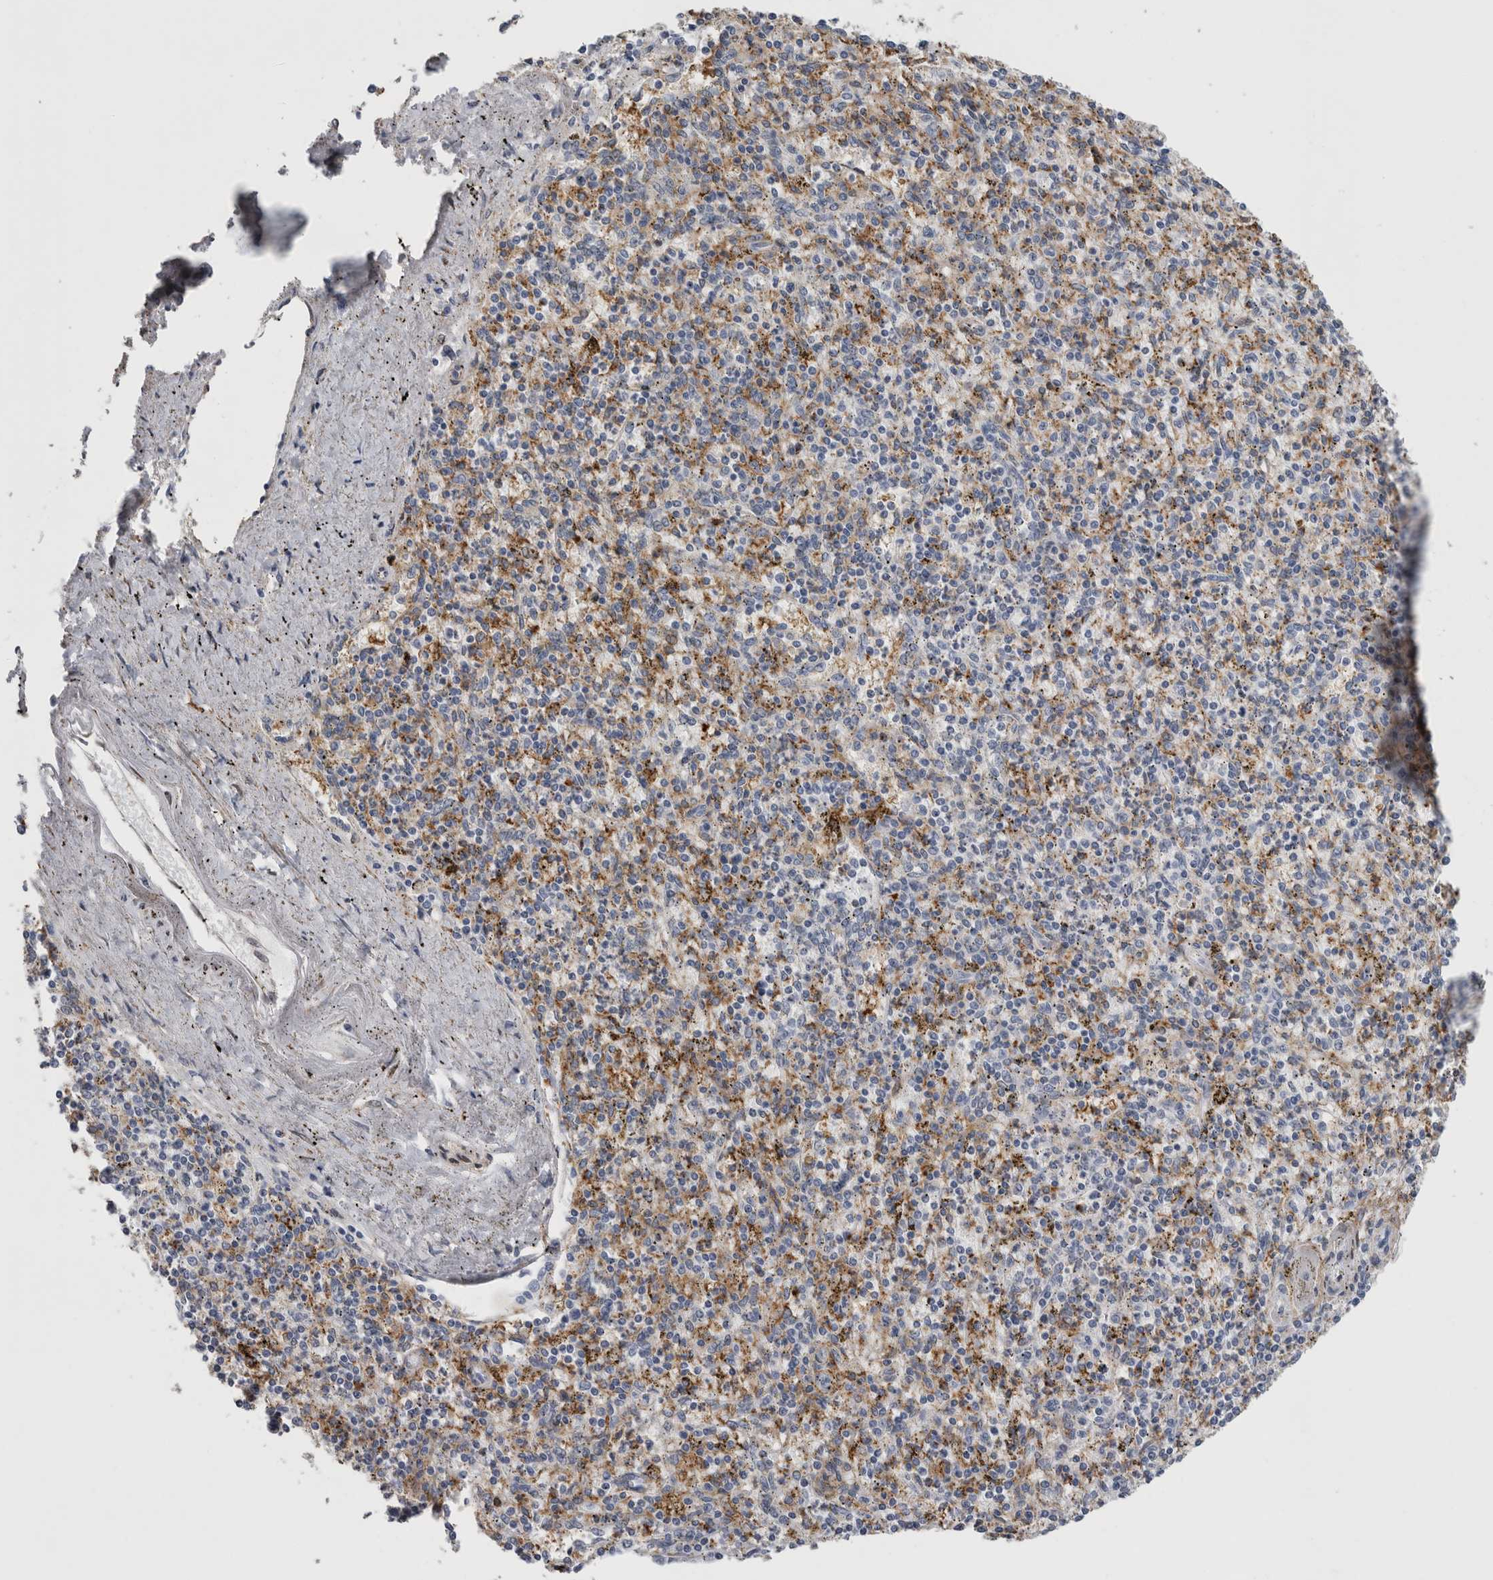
{"staining": {"intensity": "negative", "quantity": "none", "location": "none"}, "tissue": "spleen", "cell_type": "Cells in red pulp", "image_type": "normal", "snomed": [{"axis": "morphology", "description": "Normal tissue, NOS"}, {"axis": "topography", "description": "Spleen"}], "caption": "Immunohistochemistry micrograph of benign spleen: spleen stained with DAB reveals no significant protein expression in cells in red pulp.", "gene": "DNAJC24", "patient": {"sex": "male", "age": 72}}